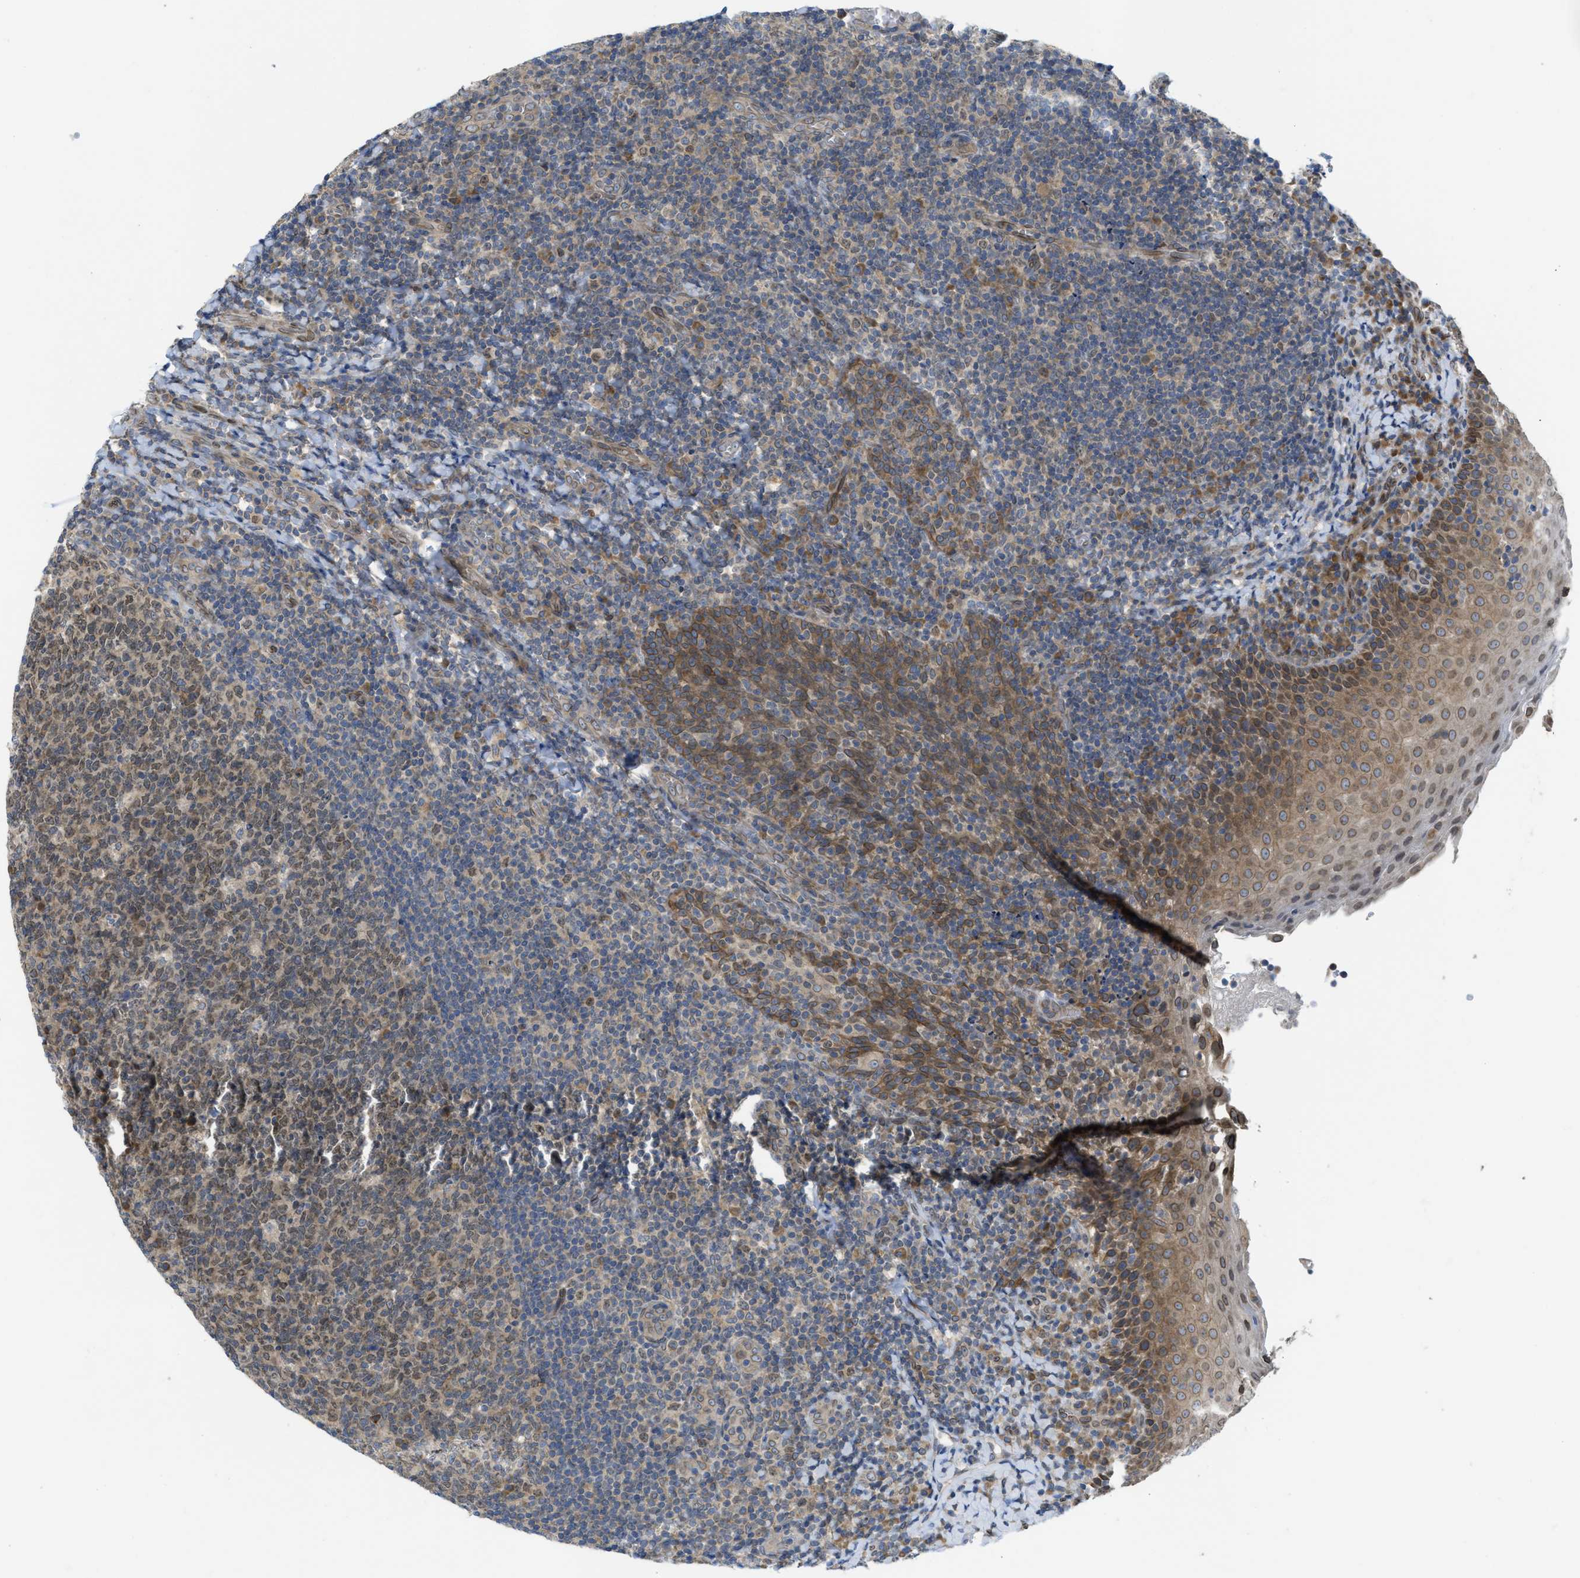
{"staining": {"intensity": "weak", "quantity": "25%-75%", "location": "cytoplasmic/membranous"}, "tissue": "tonsil", "cell_type": "Germinal center cells", "image_type": "normal", "snomed": [{"axis": "morphology", "description": "Normal tissue, NOS"}, {"axis": "topography", "description": "Tonsil"}], "caption": "Germinal center cells display weak cytoplasmic/membranous staining in about 25%-75% of cells in unremarkable tonsil. The protein is shown in brown color, while the nuclei are stained blue.", "gene": "EIF2AK3", "patient": {"sex": "male", "age": 17}}